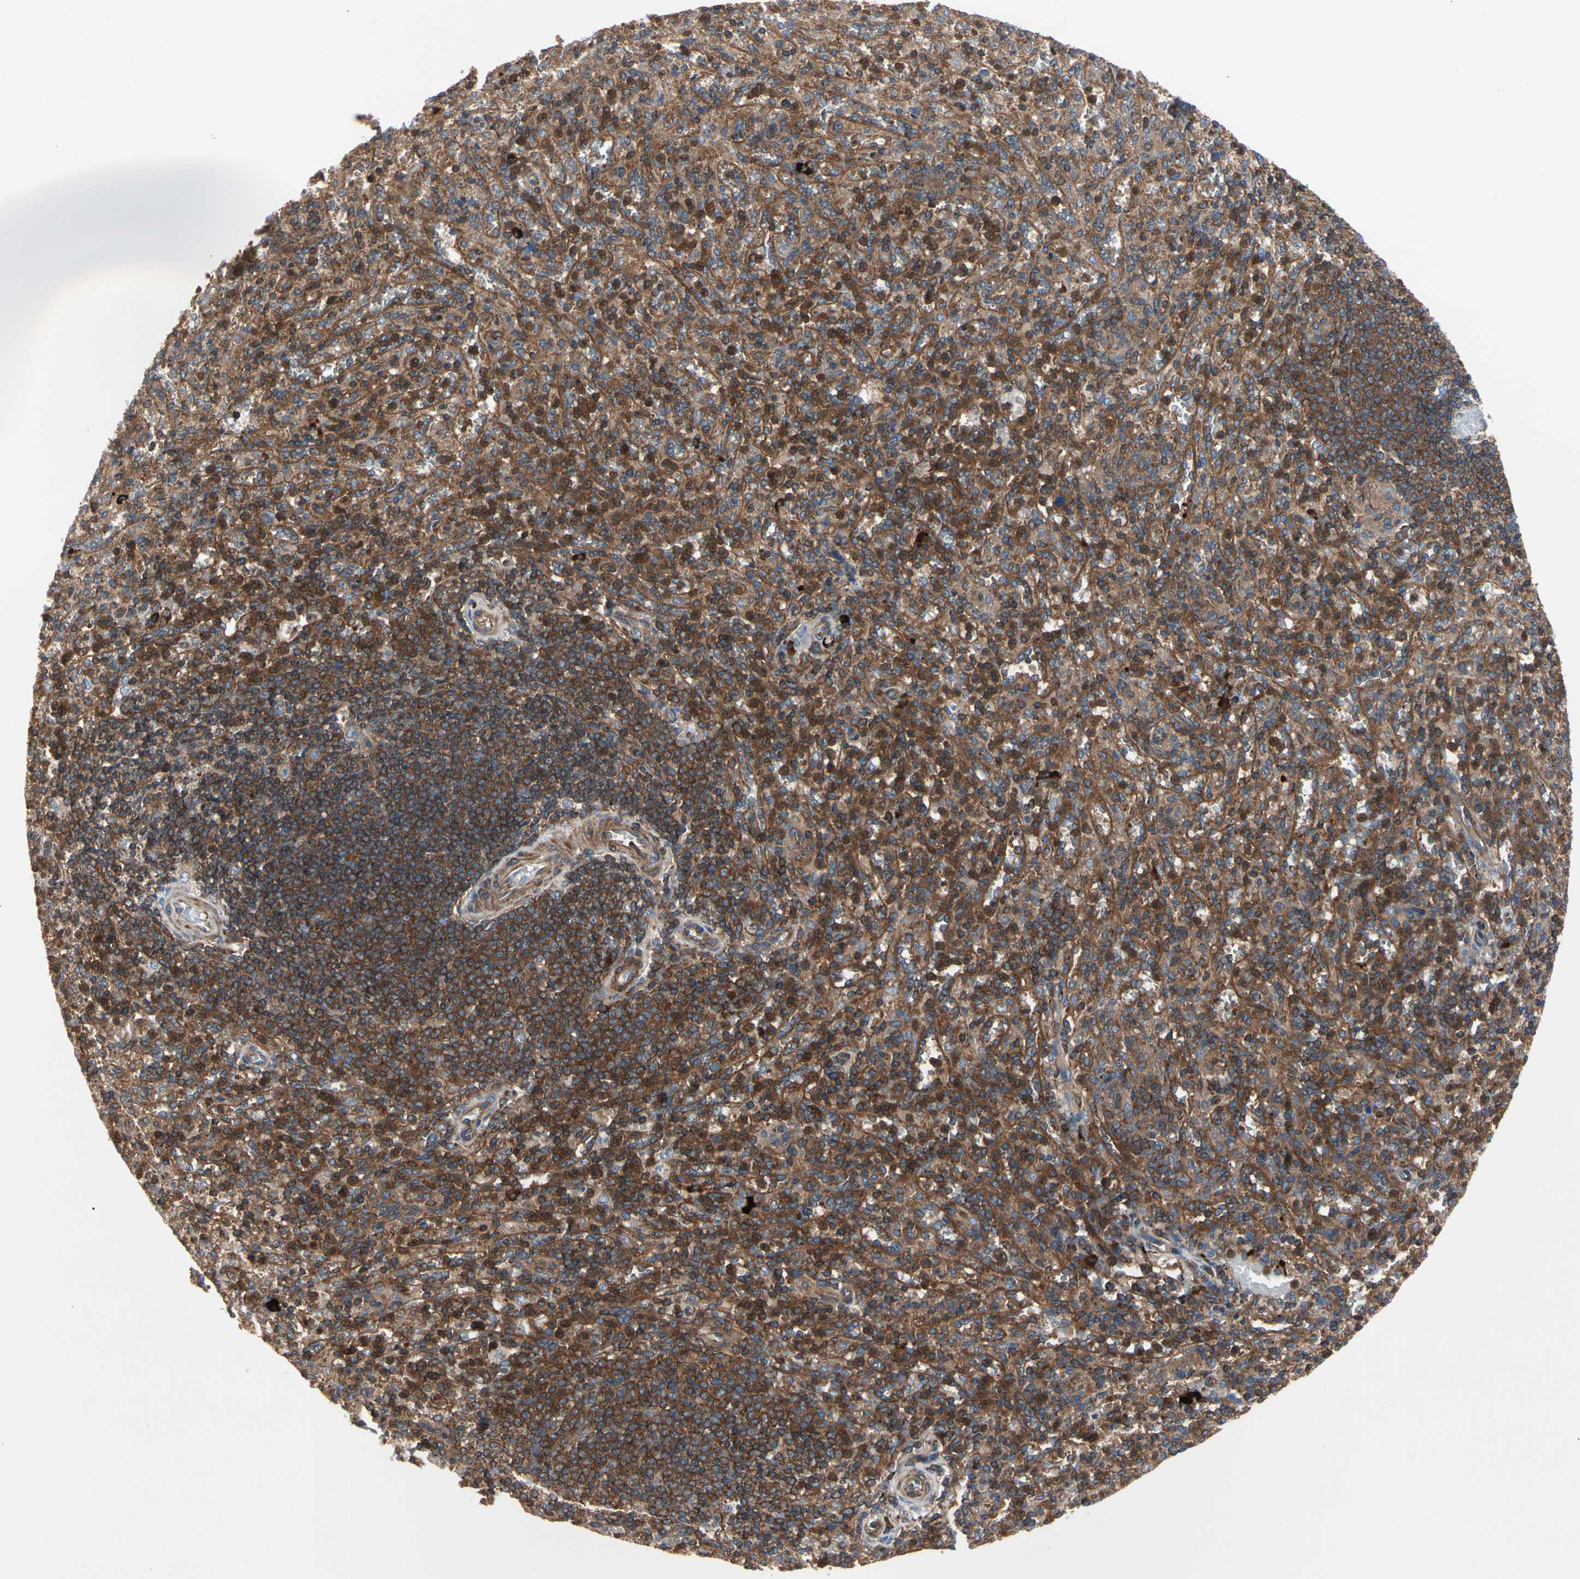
{"staining": {"intensity": "strong", "quantity": ">75%", "location": "cytoplasmic/membranous"}, "tissue": "spleen", "cell_type": "Cells in red pulp", "image_type": "normal", "snomed": [{"axis": "morphology", "description": "Normal tissue, NOS"}, {"axis": "topography", "description": "Spleen"}], "caption": "A brown stain labels strong cytoplasmic/membranous positivity of a protein in cells in red pulp of unremarkable human spleen.", "gene": "ROCK1", "patient": {"sex": "male", "age": 36}}